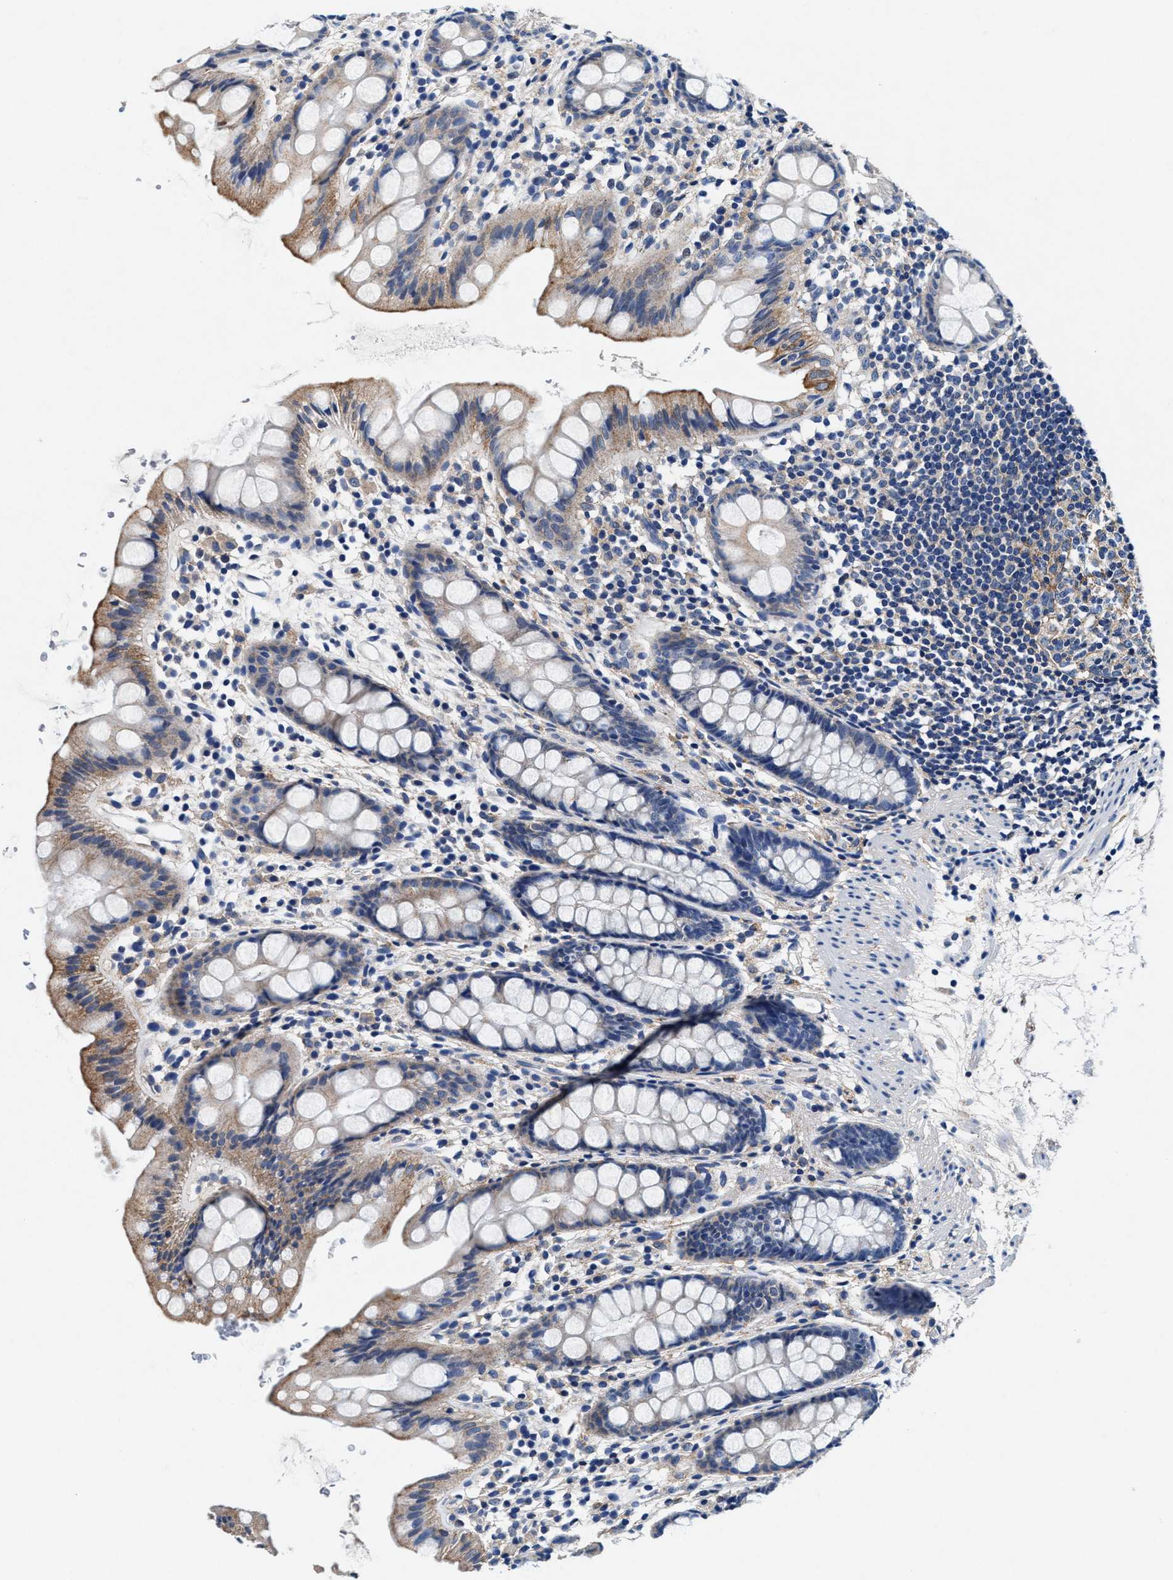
{"staining": {"intensity": "moderate", "quantity": "25%-75%", "location": "cytoplasmic/membranous"}, "tissue": "rectum", "cell_type": "Glandular cells", "image_type": "normal", "snomed": [{"axis": "morphology", "description": "Normal tissue, NOS"}, {"axis": "topography", "description": "Rectum"}], "caption": "Immunohistochemistry (DAB (3,3'-diaminobenzidine)) staining of benign rectum displays moderate cytoplasmic/membranous protein expression in about 25%-75% of glandular cells.", "gene": "SLC8A1", "patient": {"sex": "female", "age": 65}}